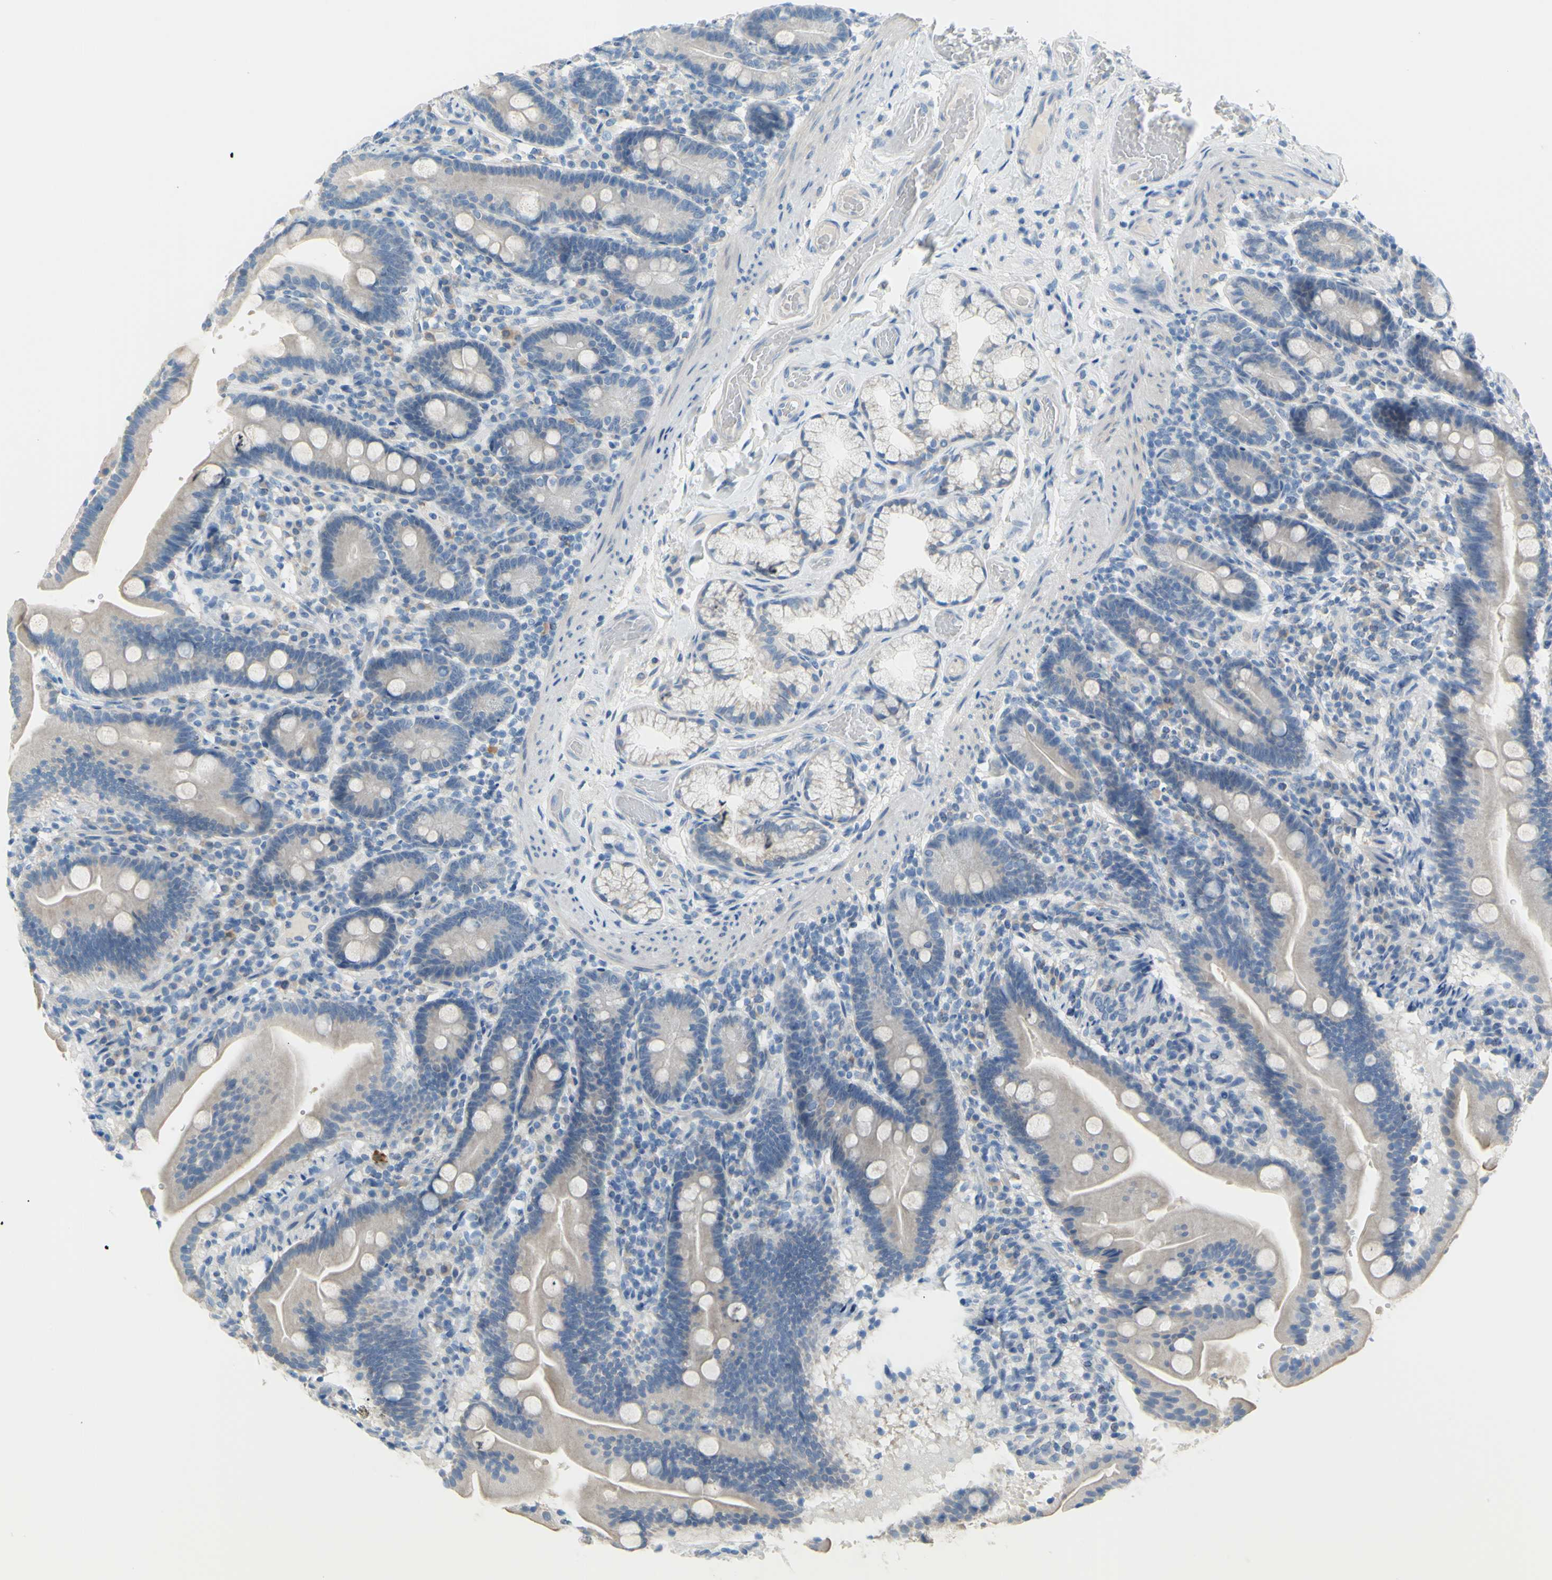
{"staining": {"intensity": "negative", "quantity": "none", "location": "none"}, "tissue": "duodenum", "cell_type": "Glandular cells", "image_type": "normal", "snomed": [{"axis": "morphology", "description": "Normal tissue, NOS"}, {"axis": "topography", "description": "Duodenum"}], "caption": "IHC of unremarkable human duodenum reveals no staining in glandular cells.", "gene": "SLC1A2", "patient": {"sex": "male", "age": 54}}